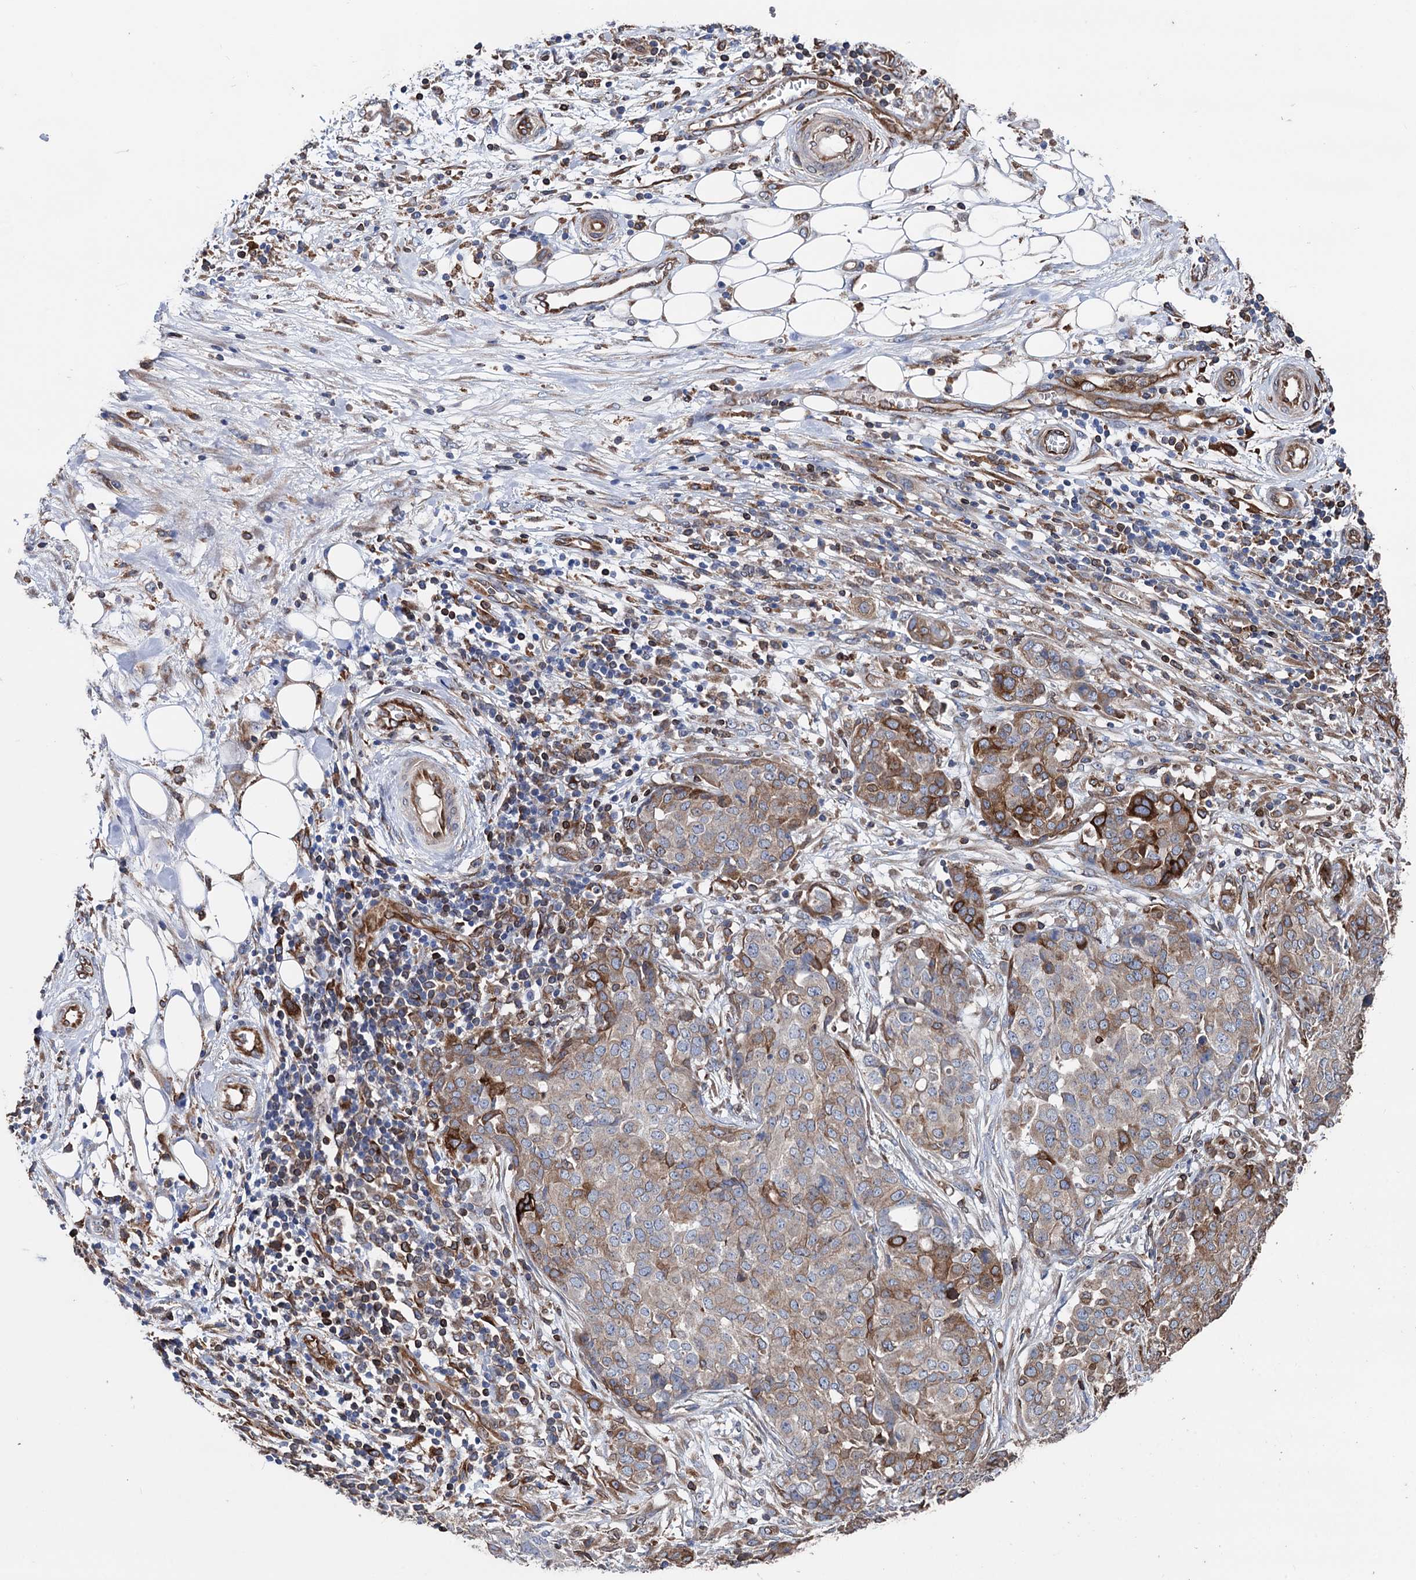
{"staining": {"intensity": "strong", "quantity": "<25%", "location": "cytoplasmic/membranous"}, "tissue": "ovarian cancer", "cell_type": "Tumor cells", "image_type": "cancer", "snomed": [{"axis": "morphology", "description": "Cystadenocarcinoma, serous, NOS"}, {"axis": "topography", "description": "Soft tissue"}, {"axis": "topography", "description": "Ovary"}], "caption": "A brown stain shows strong cytoplasmic/membranous staining of a protein in ovarian cancer tumor cells.", "gene": "STING1", "patient": {"sex": "female", "age": 57}}